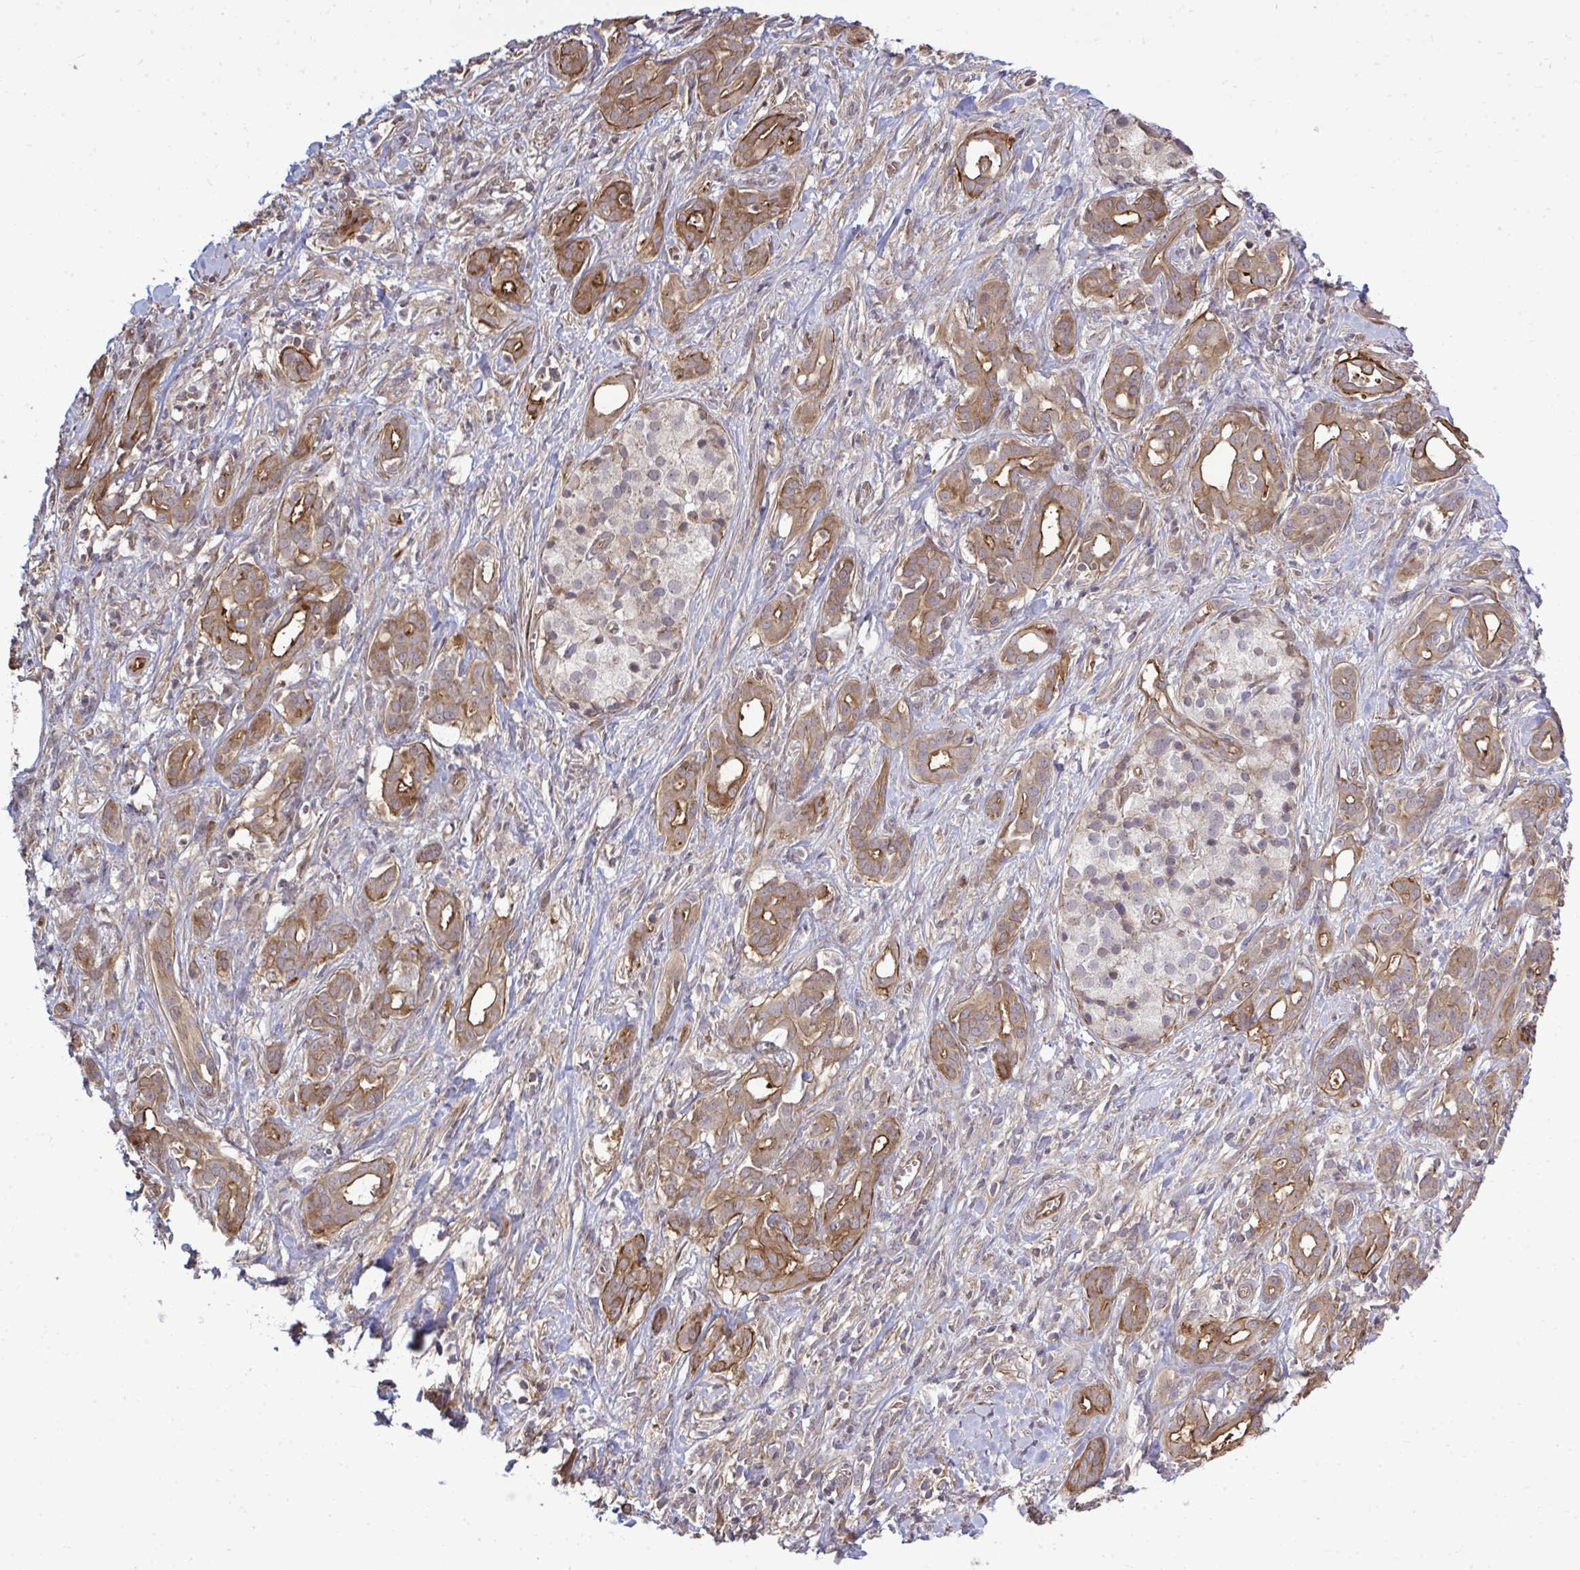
{"staining": {"intensity": "moderate", "quantity": ">75%", "location": "cytoplasmic/membranous"}, "tissue": "pancreatic cancer", "cell_type": "Tumor cells", "image_type": "cancer", "snomed": [{"axis": "morphology", "description": "Adenocarcinoma, NOS"}, {"axis": "topography", "description": "Pancreas"}], "caption": "This micrograph demonstrates pancreatic adenocarcinoma stained with IHC to label a protein in brown. The cytoplasmic/membranous of tumor cells show moderate positivity for the protein. Nuclei are counter-stained blue.", "gene": "FUT10", "patient": {"sex": "male", "age": 61}}